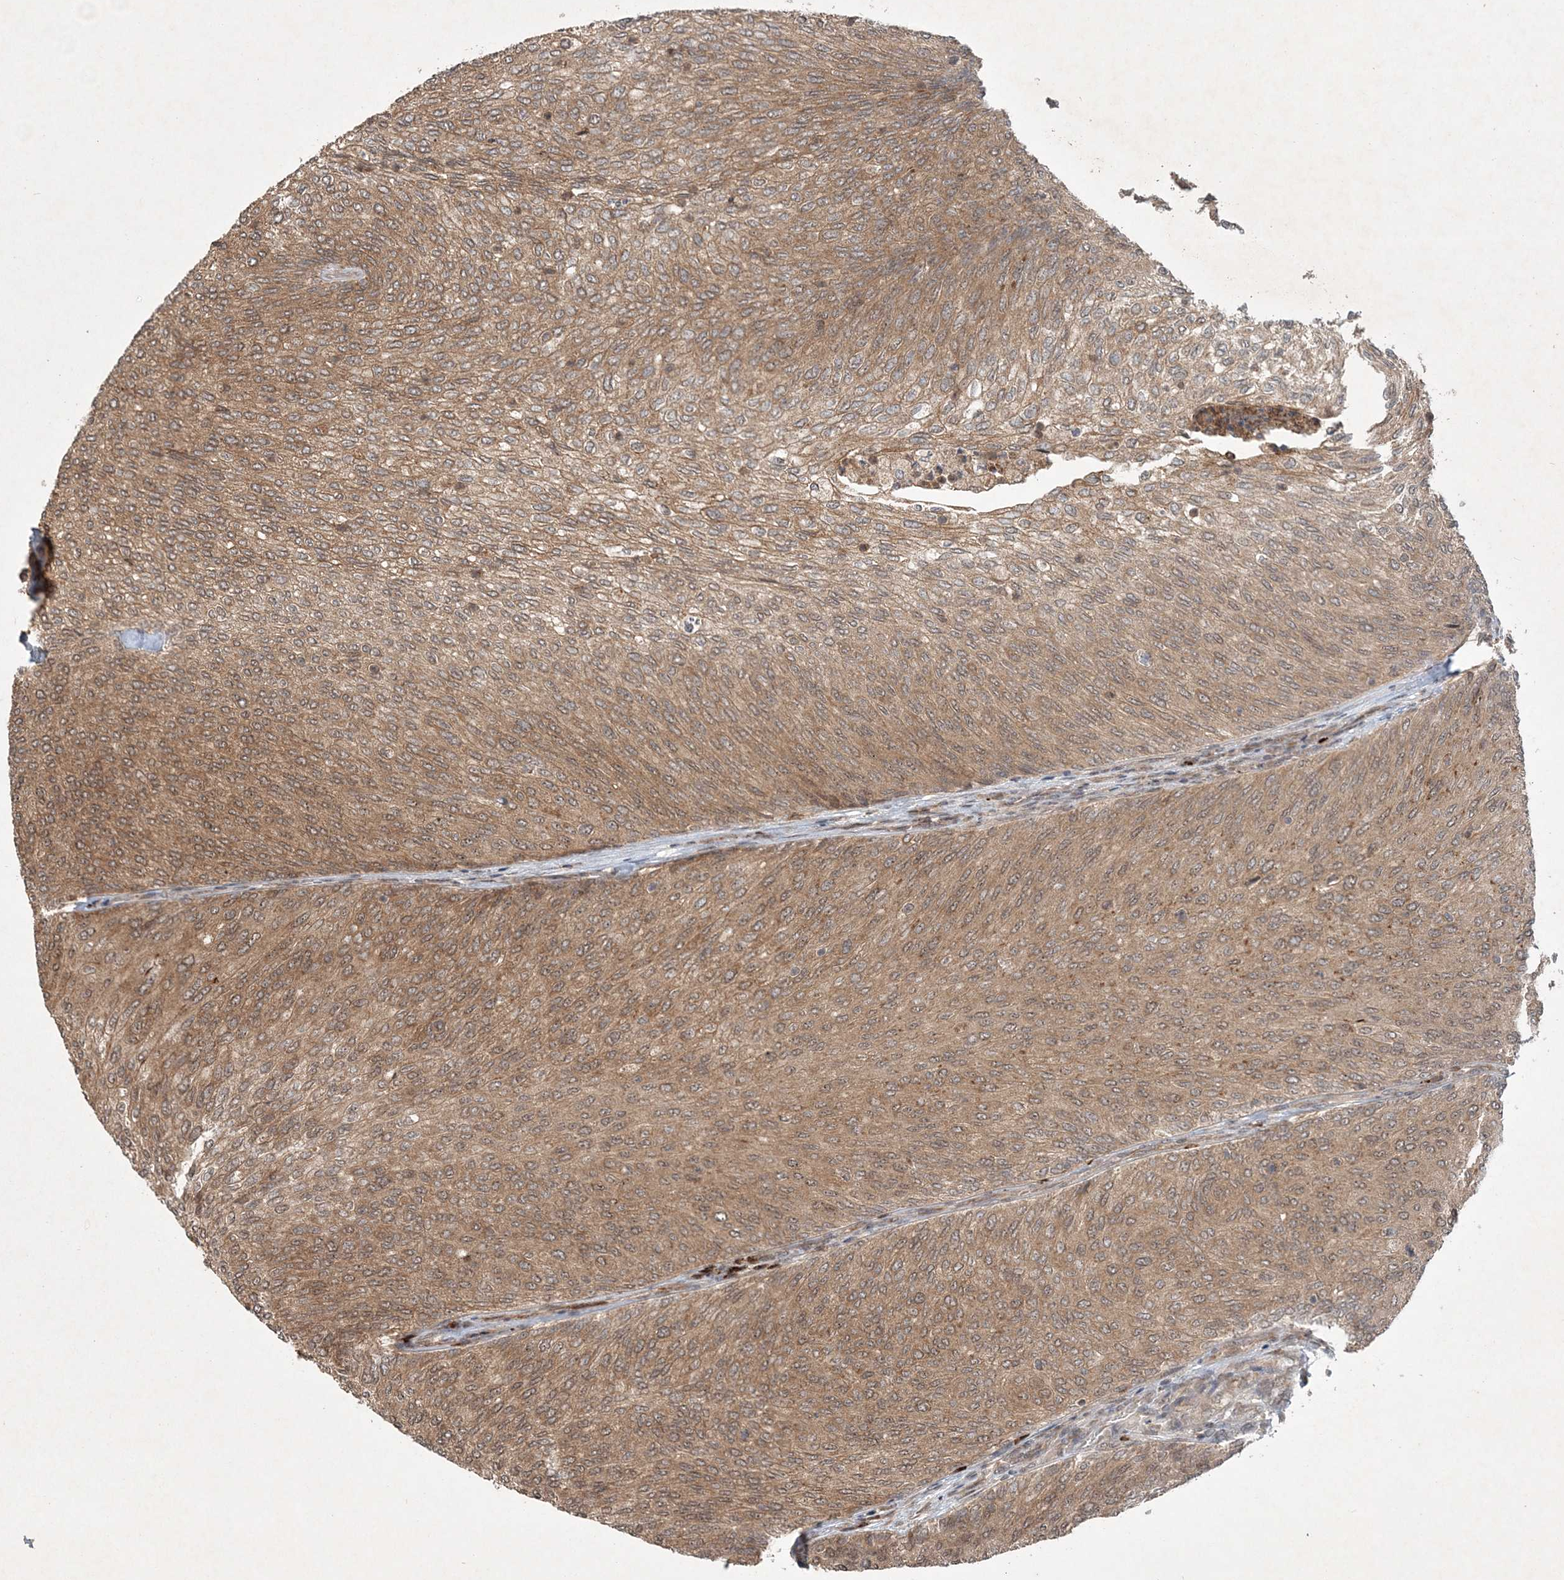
{"staining": {"intensity": "moderate", "quantity": ">75%", "location": "cytoplasmic/membranous"}, "tissue": "urothelial cancer", "cell_type": "Tumor cells", "image_type": "cancer", "snomed": [{"axis": "morphology", "description": "Urothelial carcinoma, Low grade"}, {"axis": "topography", "description": "Urinary bladder"}], "caption": "DAB immunohistochemical staining of human urothelial cancer reveals moderate cytoplasmic/membranous protein expression in about >75% of tumor cells.", "gene": "UBR3", "patient": {"sex": "female", "age": 79}}